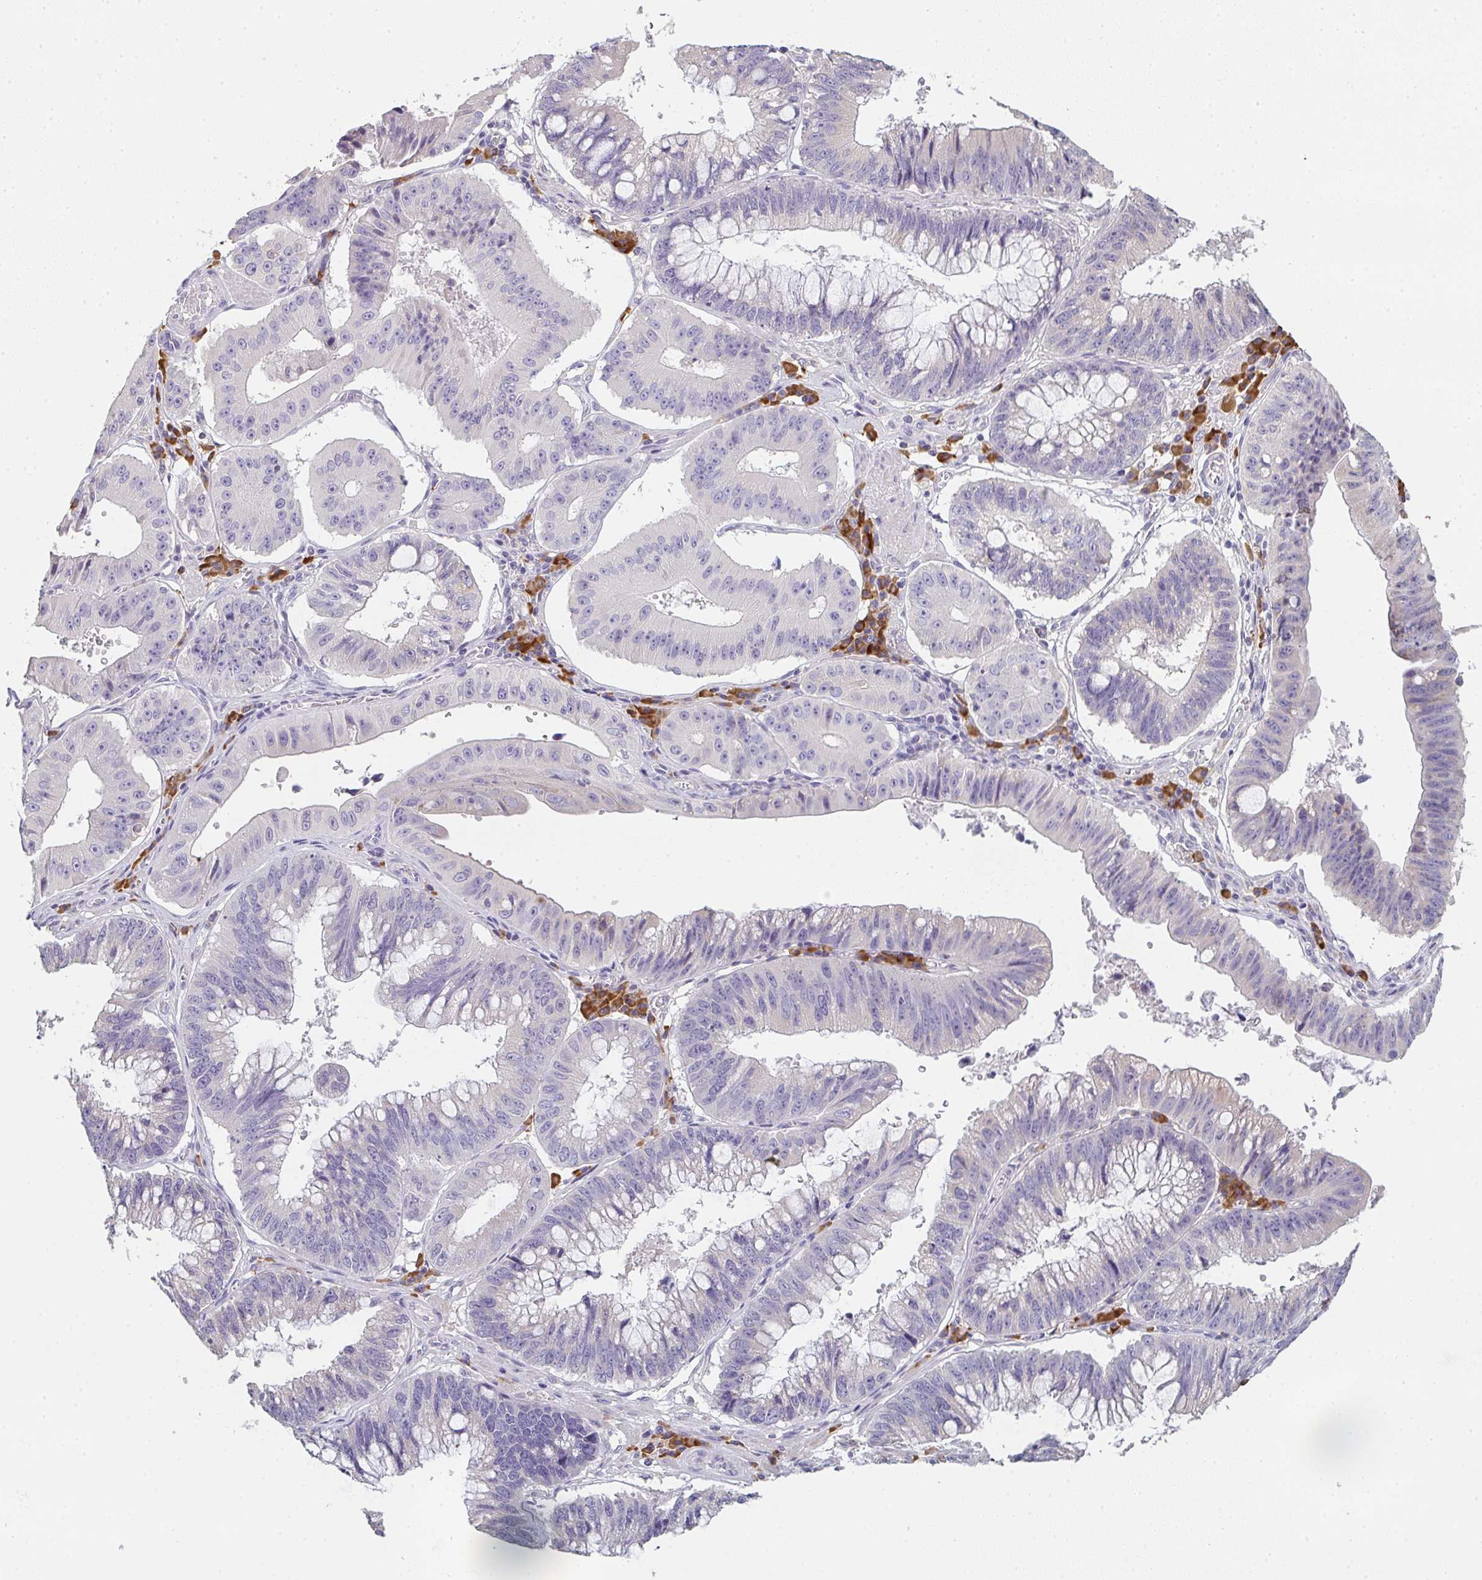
{"staining": {"intensity": "negative", "quantity": "none", "location": "none"}, "tissue": "stomach cancer", "cell_type": "Tumor cells", "image_type": "cancer", "snomed": [{"axis": "morphology", "description": "Adenocarcinoma, NOS"}, {"axis": "topography", "description": "Stomach"}], "caption": "Stomach adenocarcinoma was stained to show a protein in brown. There is no significant positivity in tumor cells.", "gene": "ZNF215", "patient": {"sex": "male", "age": 59}}